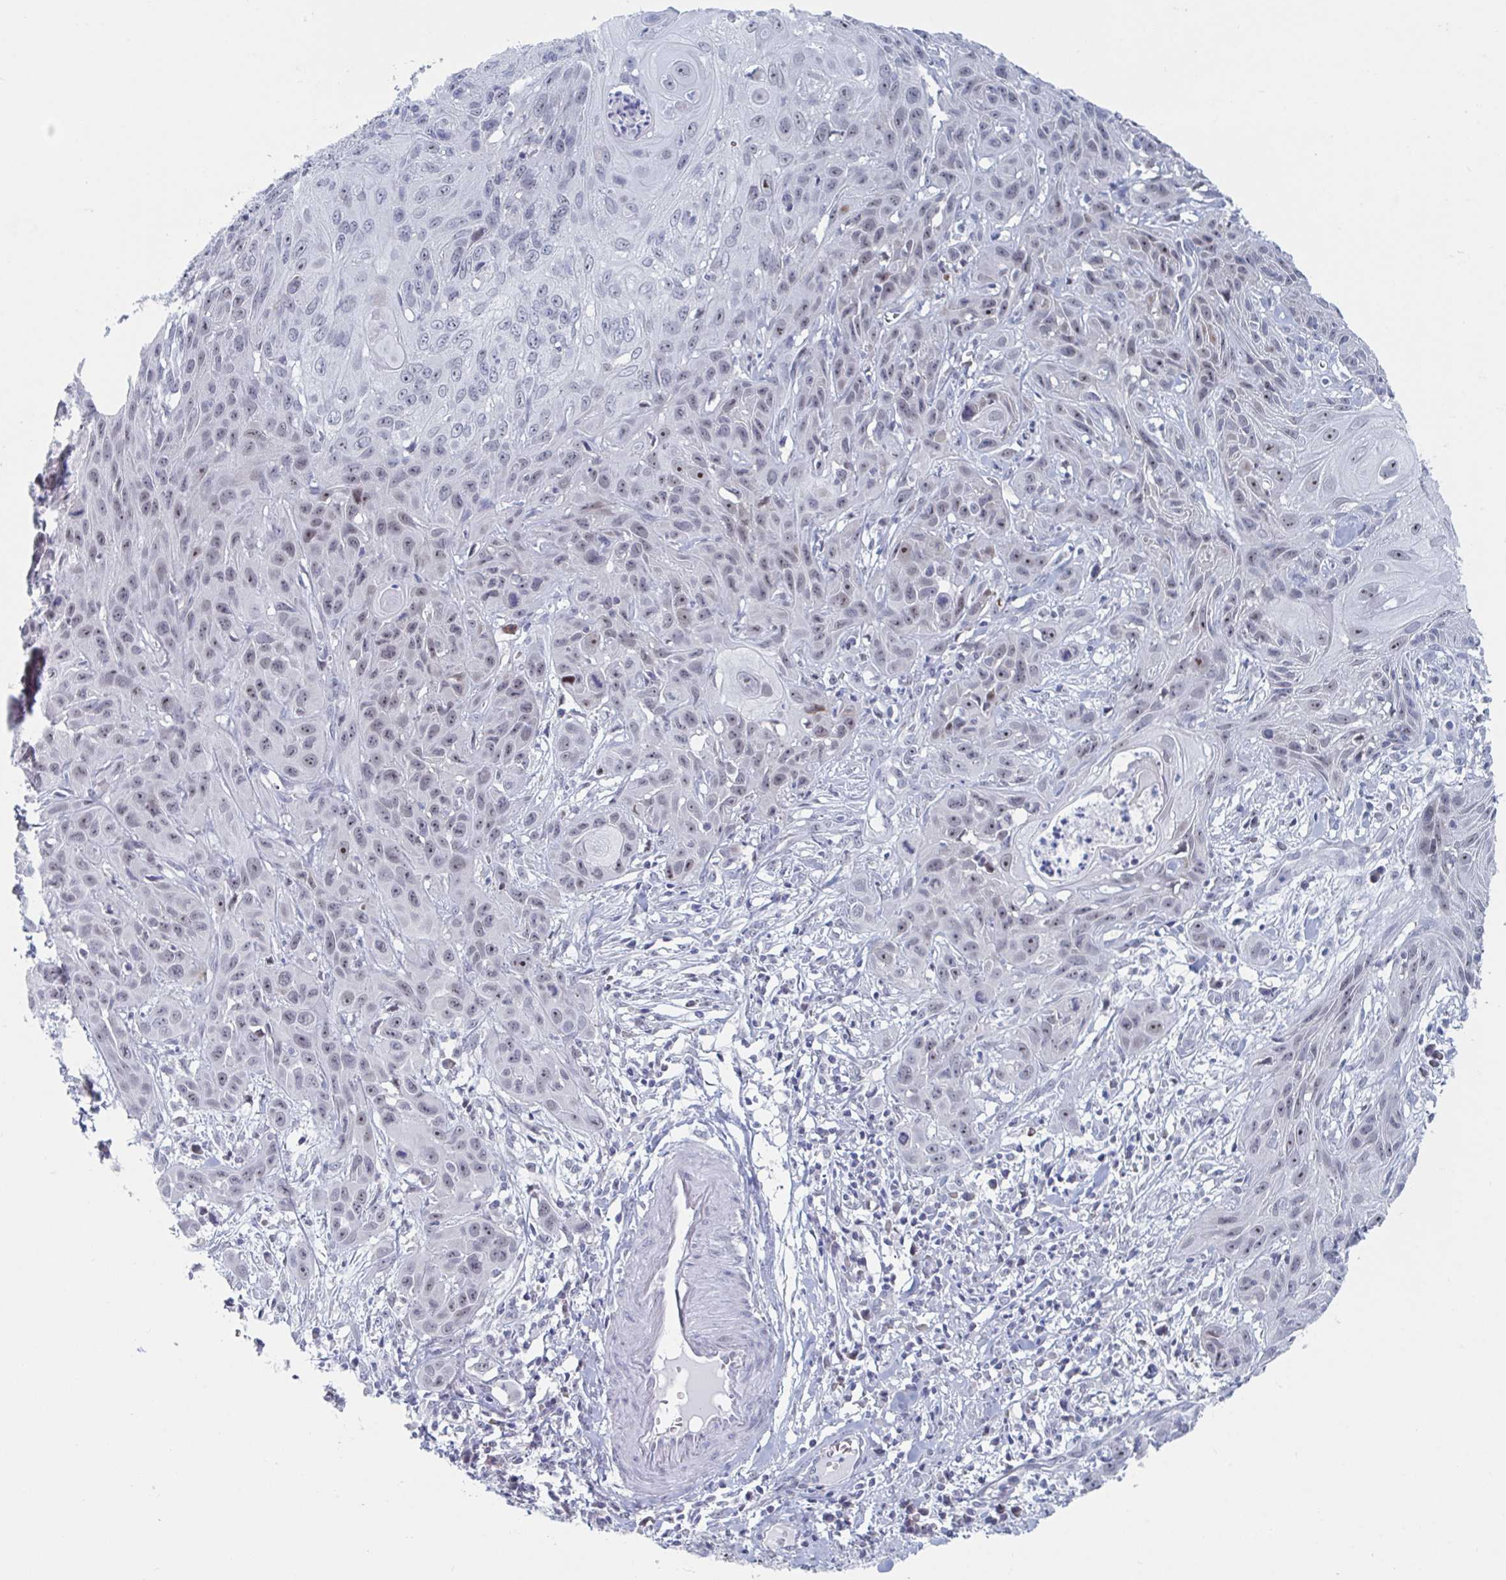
{"staining": {"intensity": "weak", "quantity": "25%-75%", "location": "nuclear"}, "tissue": "skin cancer", "cell_type": "Tumor cells", "image_type": "cancer", "snomed": [{"axis": "morphology", "description": "Squamous cell carcinoma, NOS"}, {"axis": "topography", "description": "Skin"}, {"axis": "topography", "description": "Vulva"}], "caption": "Immunohistochemistry histopathology image of skin cancer (squamous cell carcinoma) stained for a protein (brown), which displays low levels of weak nuclear expression in about 25%-75% of tumor cells.", "gene": "NR1H2", "patient": {"sex": "female", "age": 83}}